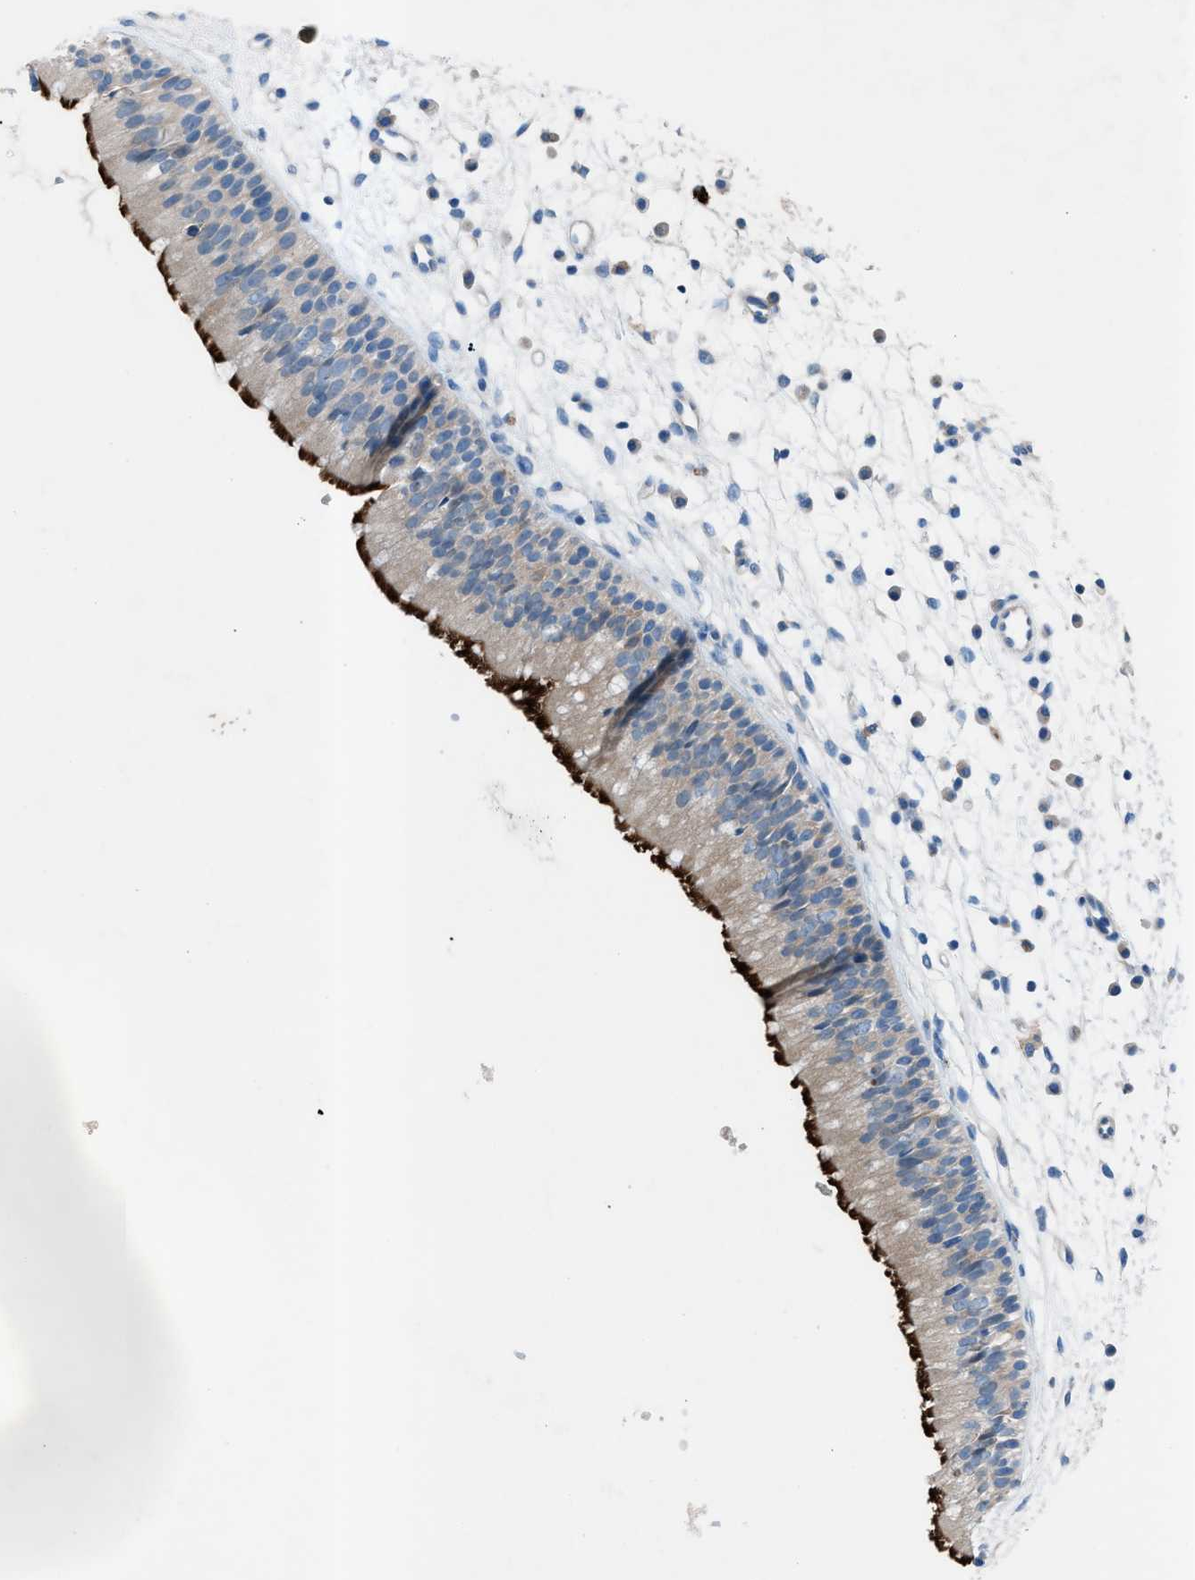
{"staining": {"intensity": "strong", "quantity": ">75%", "location": "cytoplasmic/membranous"}, "tissue": "nasopharynx", "cell_type": "Respiratory epithelial cells", "image_type": "normal", "snomed": [{"axis": "morphology", "description": "Normal tissue, NOS"}, {"axis": "topography", "description": "Nasopharynx"}], "caption": "This is an image of immunohistochemistry staining of normal nasopharynx, which shows strong expression in the cytoplasmic/membranous of respiratory epithelial cells.", "gene": "C5AR2", "patient": {"sex": "male", "age": 21}}